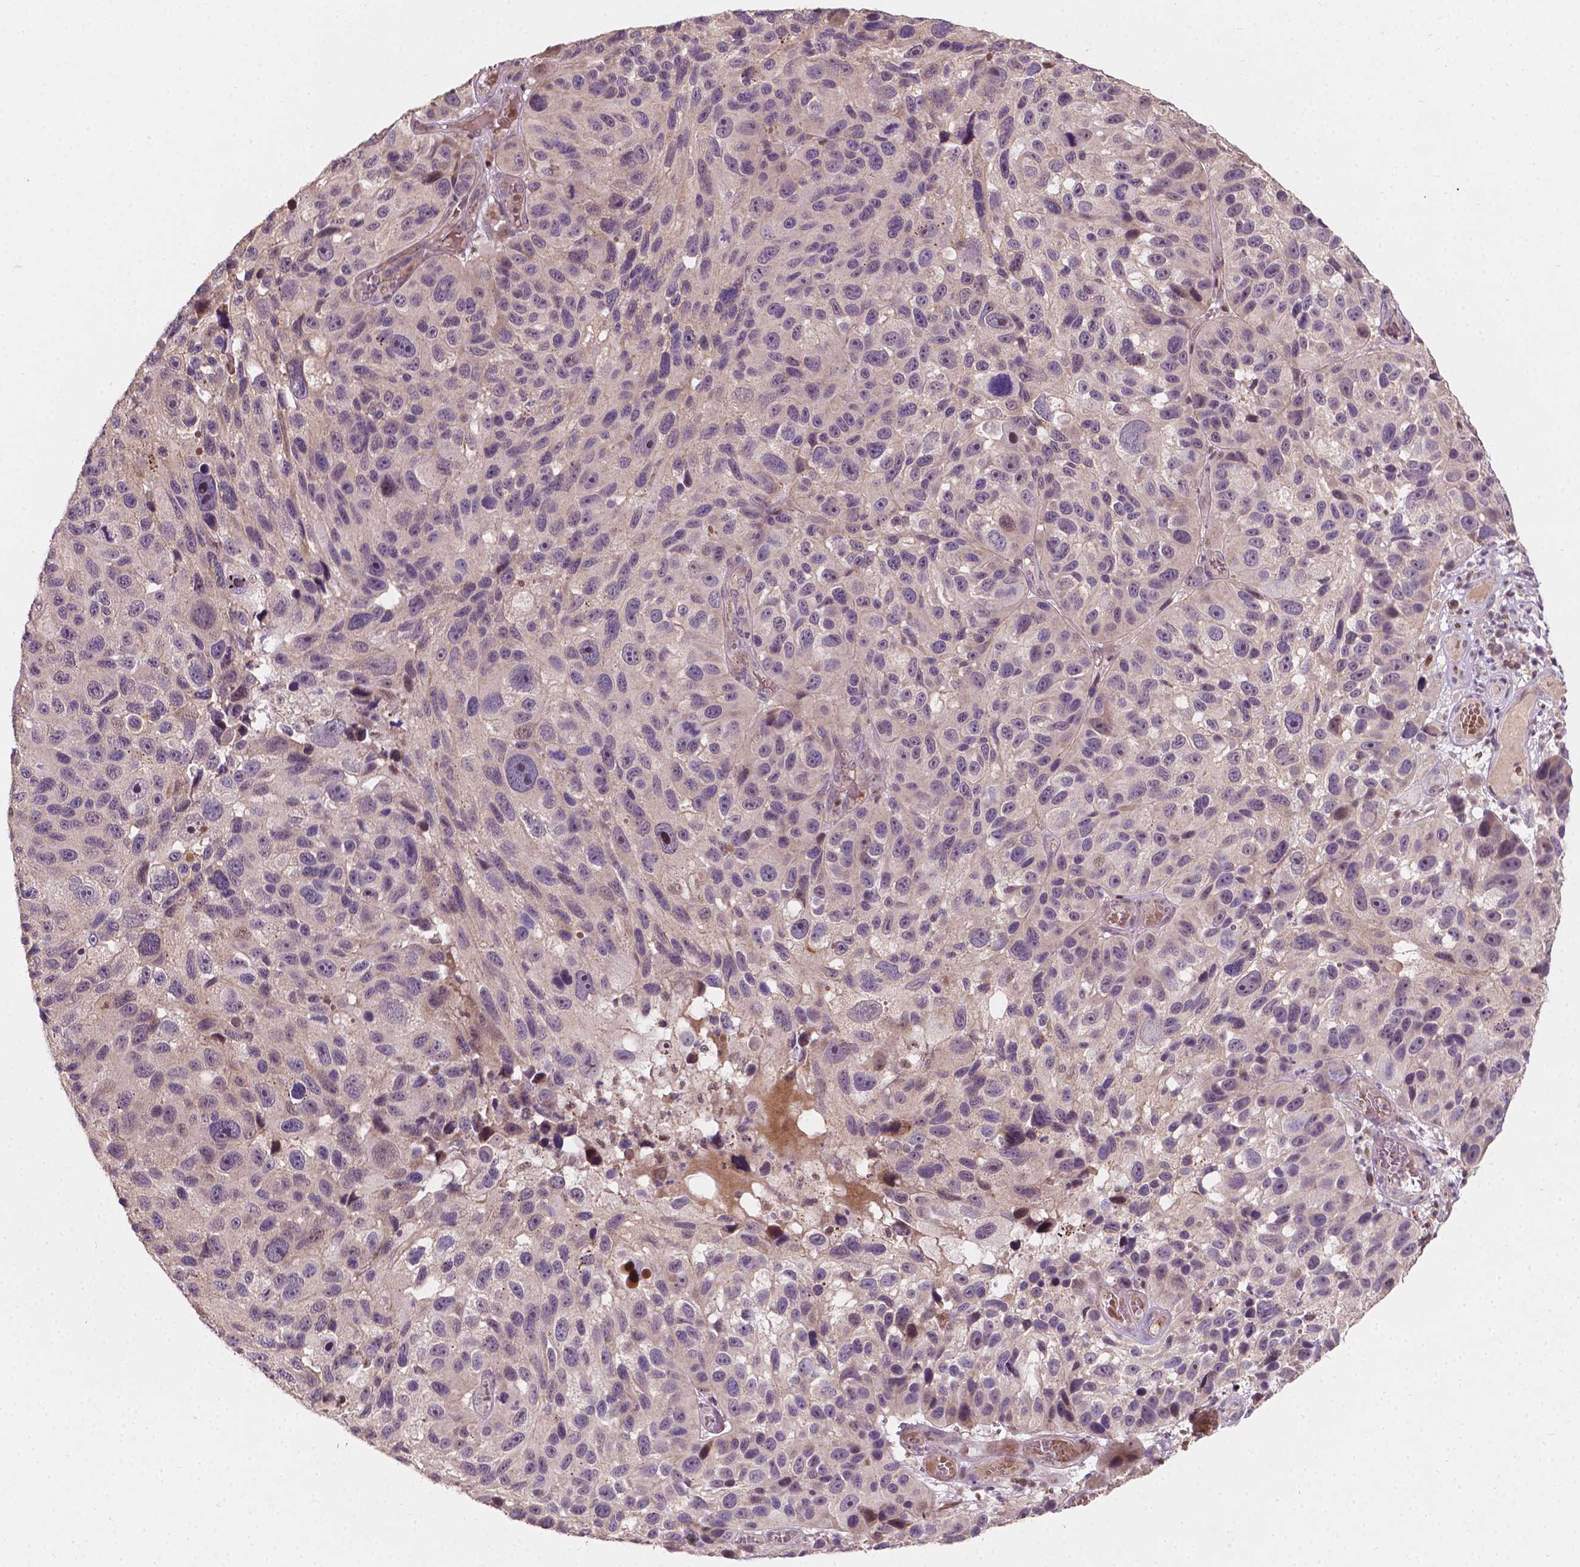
{"staining": {"intensity": "negative", "quantity": "none", "location": "none"}, "tissue": "melanoma", "cell_type": "Tumor cells", "image_type": "cancer", "snomed": [{"axis": "morphology", "description": "Malignant melanoma, NOS"}, {"axis": "topography", "description": "Skin"}], "caption": "Tumor cells show no significant protein staining in melanoma.", "gene": "DUSP16", "patient": {"sex": "male", "age": 53}}